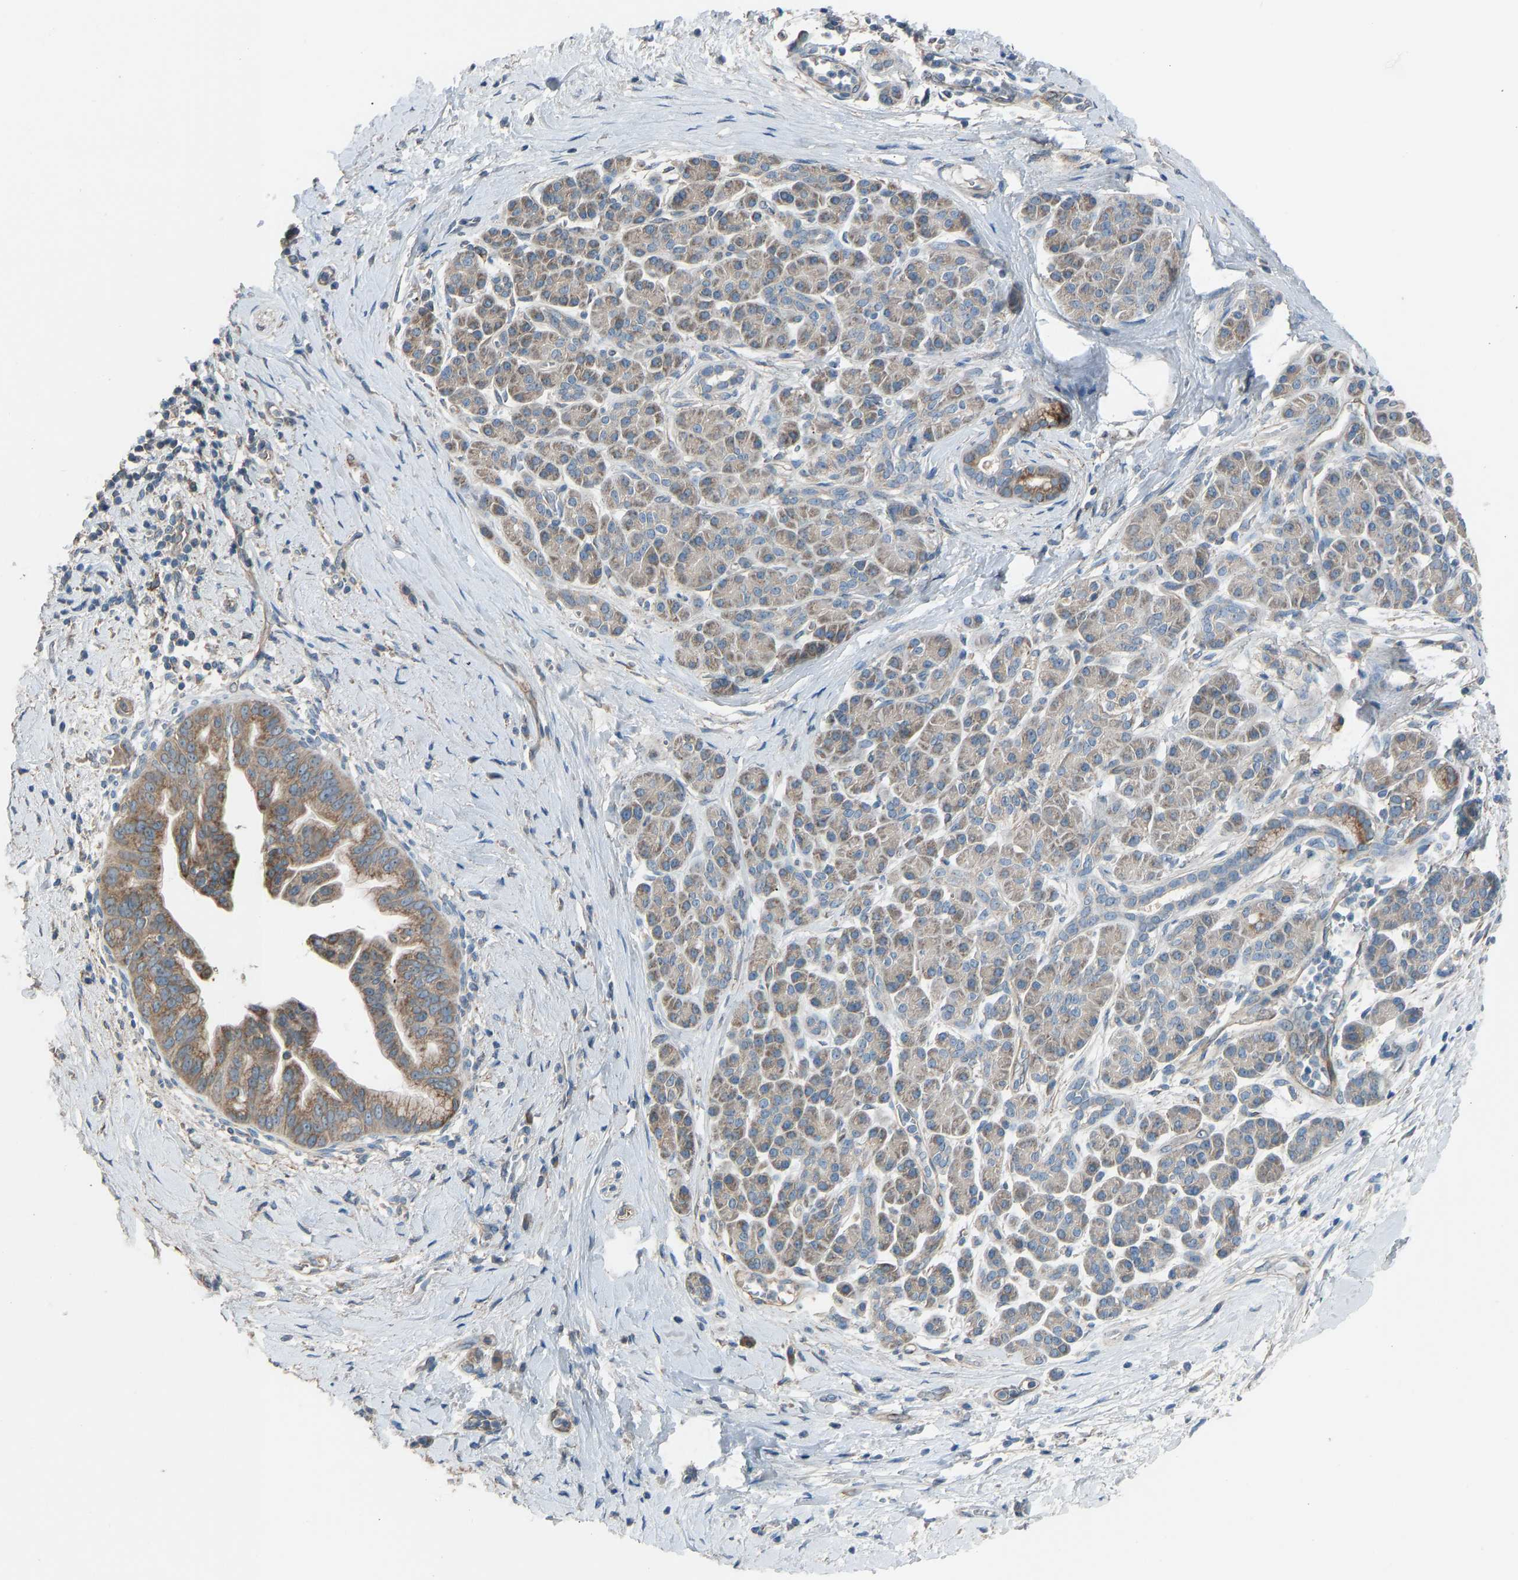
{"staining": {"intensity": "moderate", "quantity": ">75%", "location": "cytoplasmic/membranous"}, "tissue": "pancreatic cancer", "cell_type": "Tumor cells", "image_type": "cancer", "snomed": [{"axis": "morphology", "description": "Adenocarcinoma, NOS"}, {"axis": "topography", "description": "Pancreas"}], "caption": "An IHC histopathology image of neoplastic tissue is shown. Protein staining in brown shows moderate cytoplasmic/membranous positivity in pancreatic cancer (adenocarcinoma) within tumor cells. Using DAB (brown) and hematoxylin (blue) stains, captured at high magnification using brightfield microscopy.", "gene": "TGFBR3", "patient": {"sex": "male", "age": 55}}